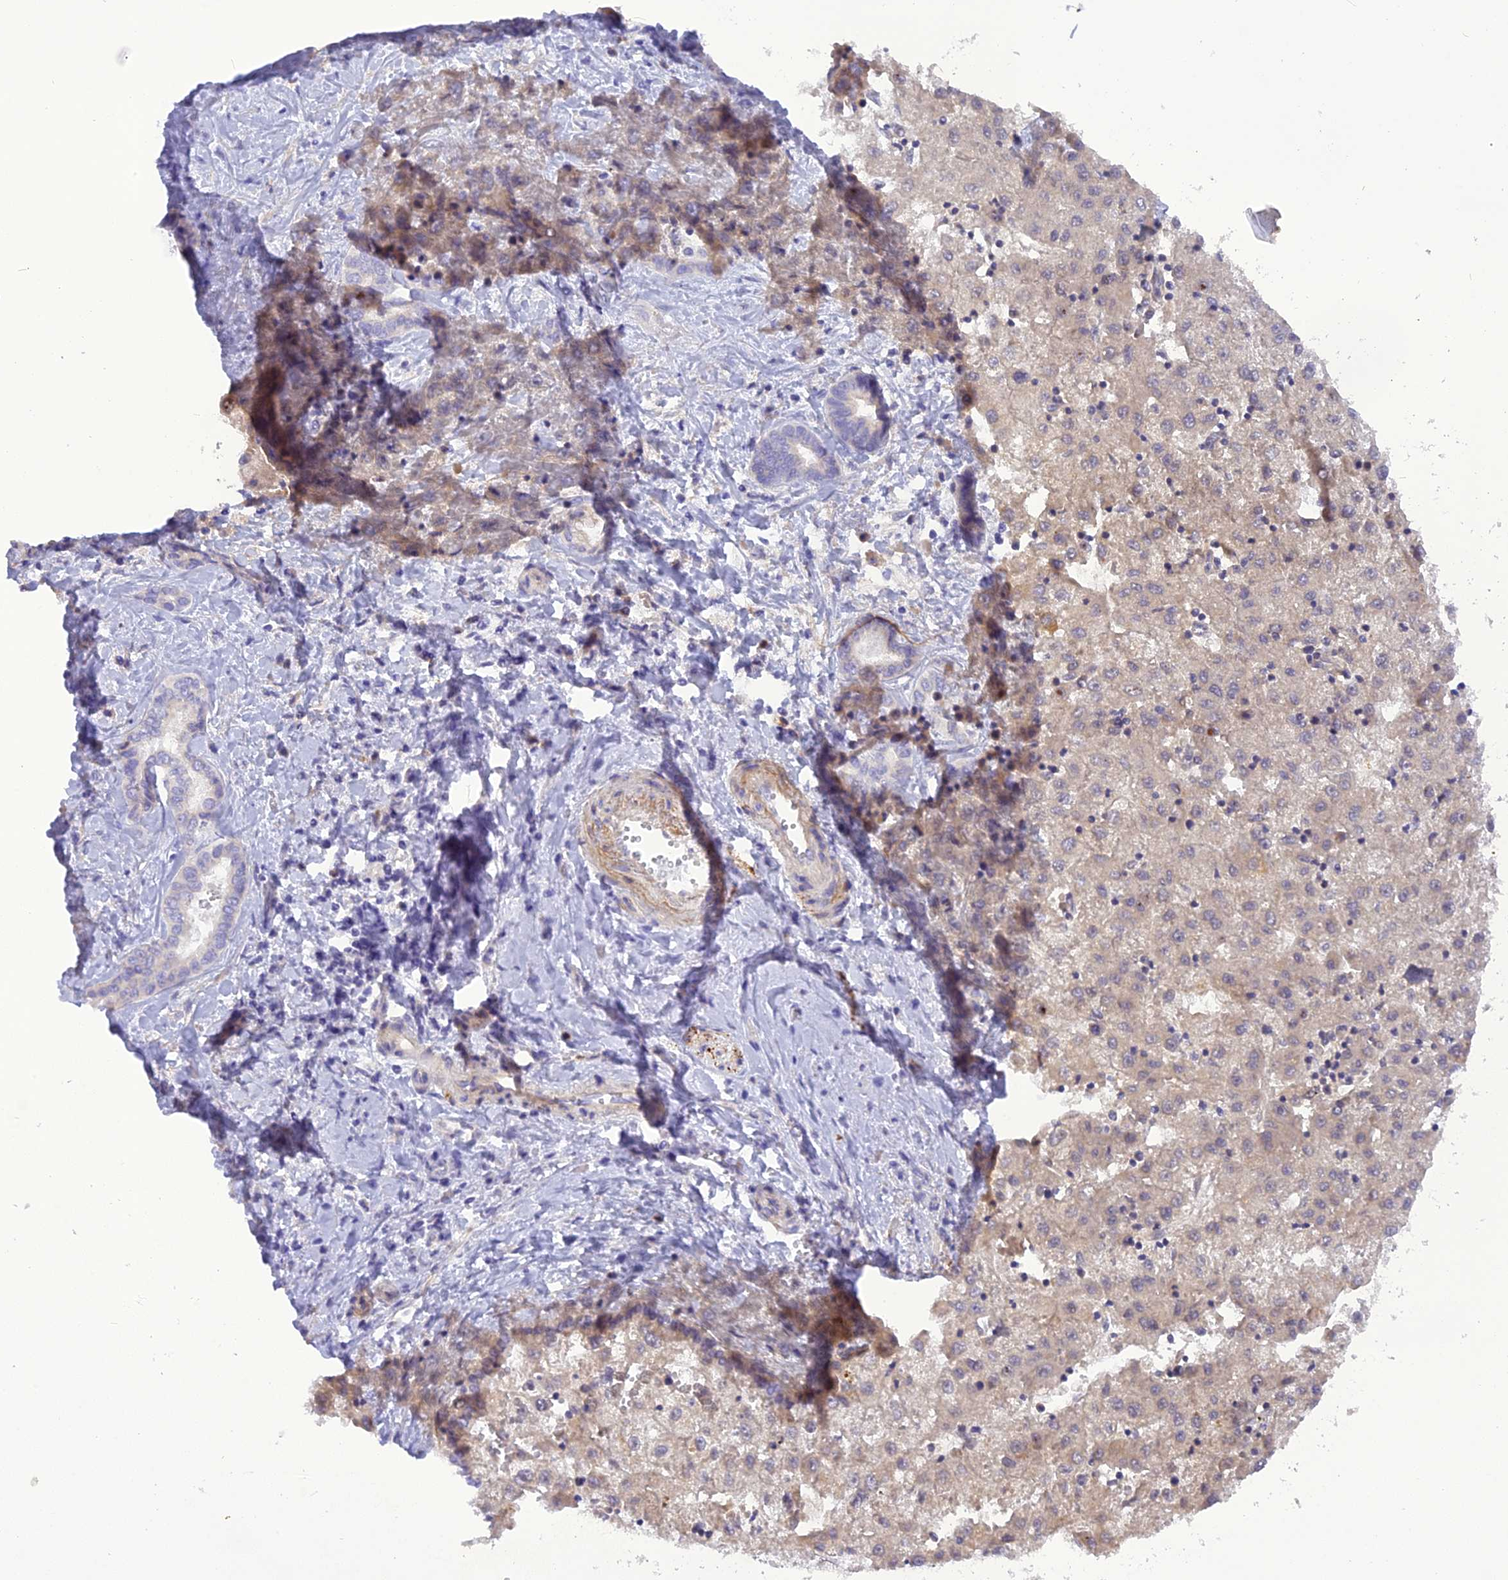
{"staining": {"intensity": "negative", "quantity": "none", "location": "none"}, "tissue": "liver cancer", "cell_type": "Tumor cells", "image_type": "cancer", "snomed": [{"axis": "morphology", "description": "Carcinoma, Hepatocellular, NOS"}, {"axis": "topography", "description": "Liver"}], "caption": "Liver cancer (hepatocellular carcinoma) was stained to show a protein in brown. There is no significant positivity in tumor cells.", "gene": "TRIM3", "patient": {"sex": "male", "age": 72}}